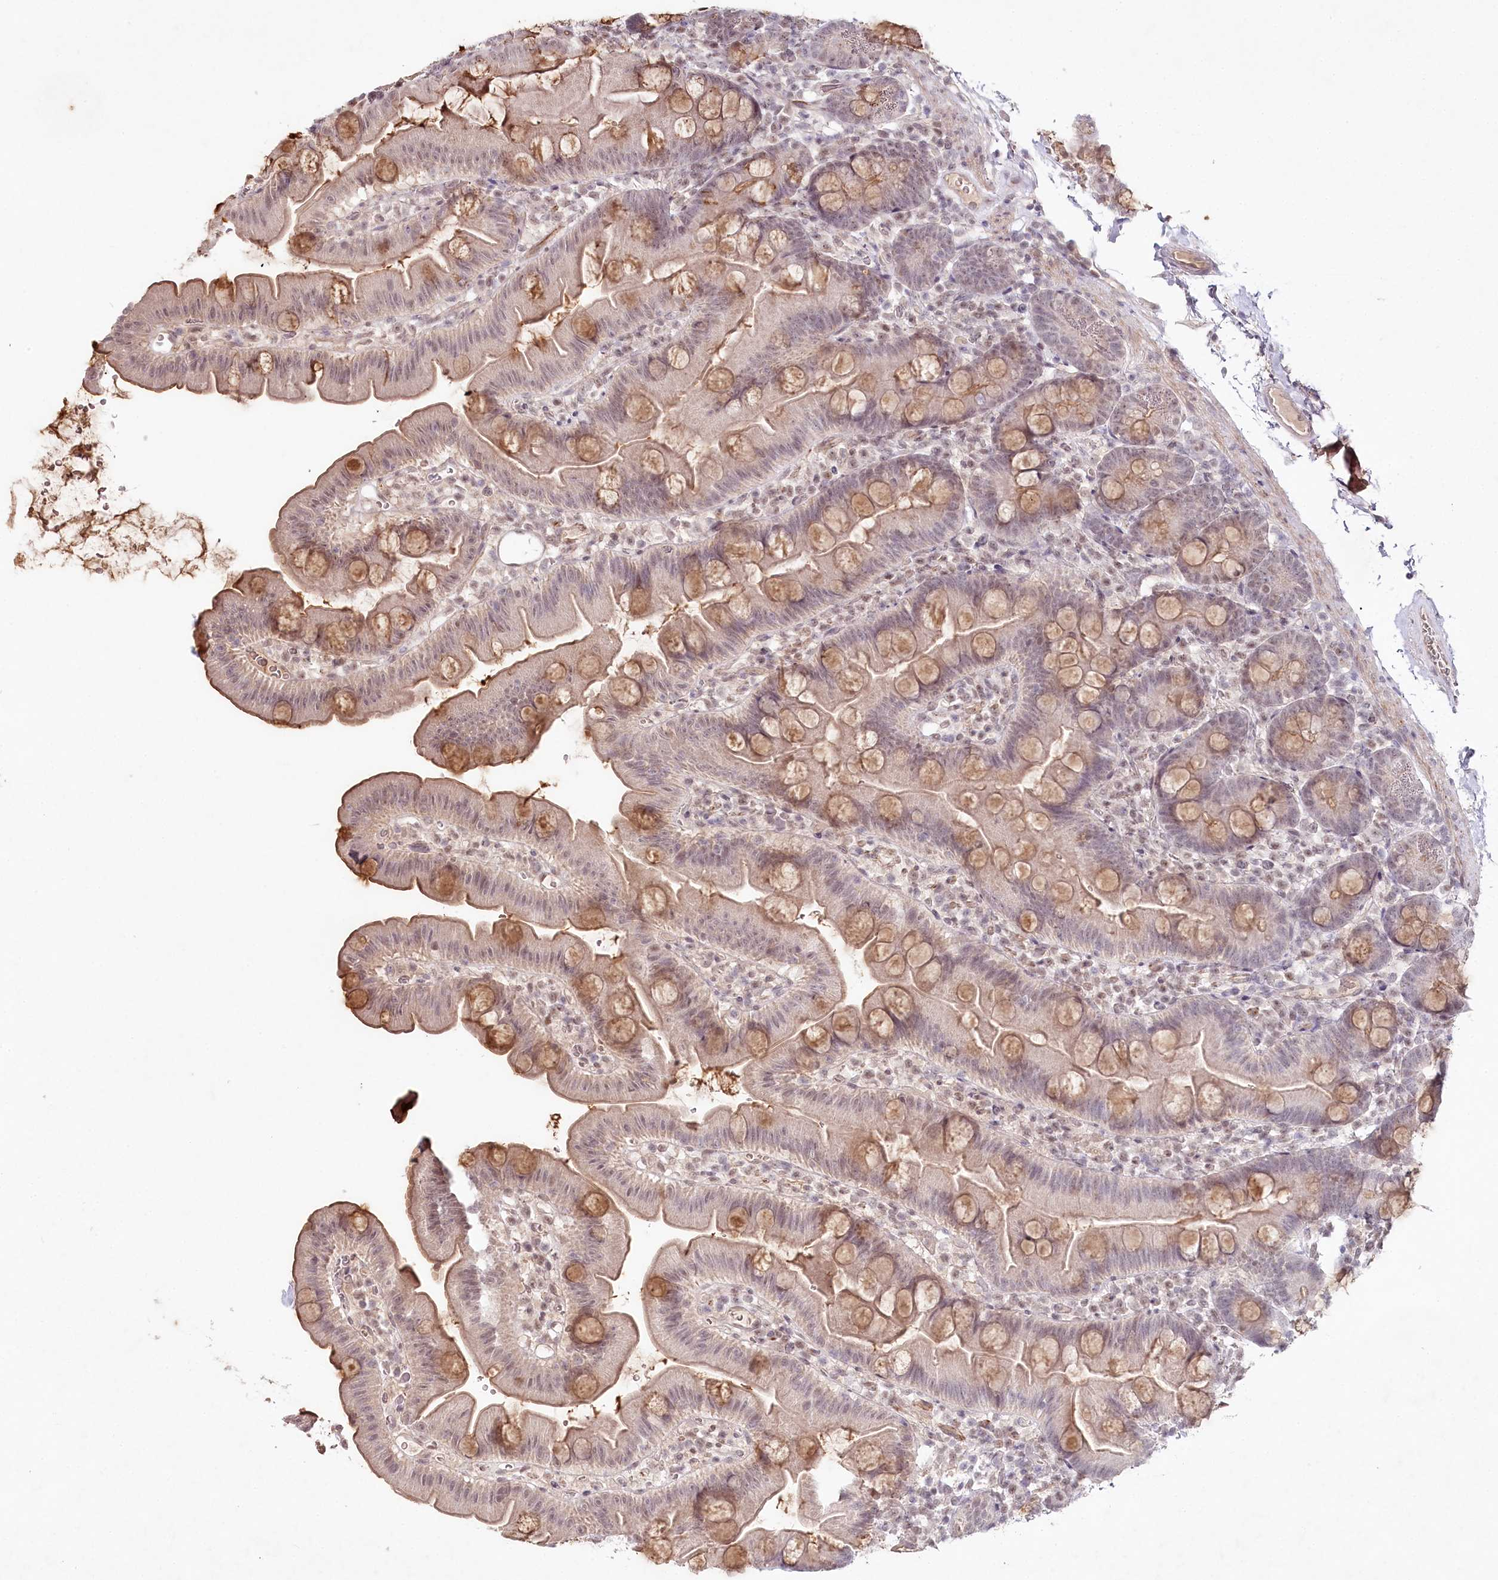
{"staining": {"intensity": "moderate", "quantity": "25%-75%", "location": "cytoplasmic/membranous"}, "tissue": "small intestine", "cell_type": "Glandular cells", "image_type": "normal", "snomed": [{"axis": "morphology", "description": "Normal tissue, NOS"}, {"axis": "topography", "description": "Small intestine"}], "caption": "This is a micrograph of immunohistochemistry (IHC) staining of normal small intestine, which shows moderate expression in the cytoplasmic/membranous of glandular cells.", "gene": "AMTN", "patient": {"sex": "female", "age": 68}}